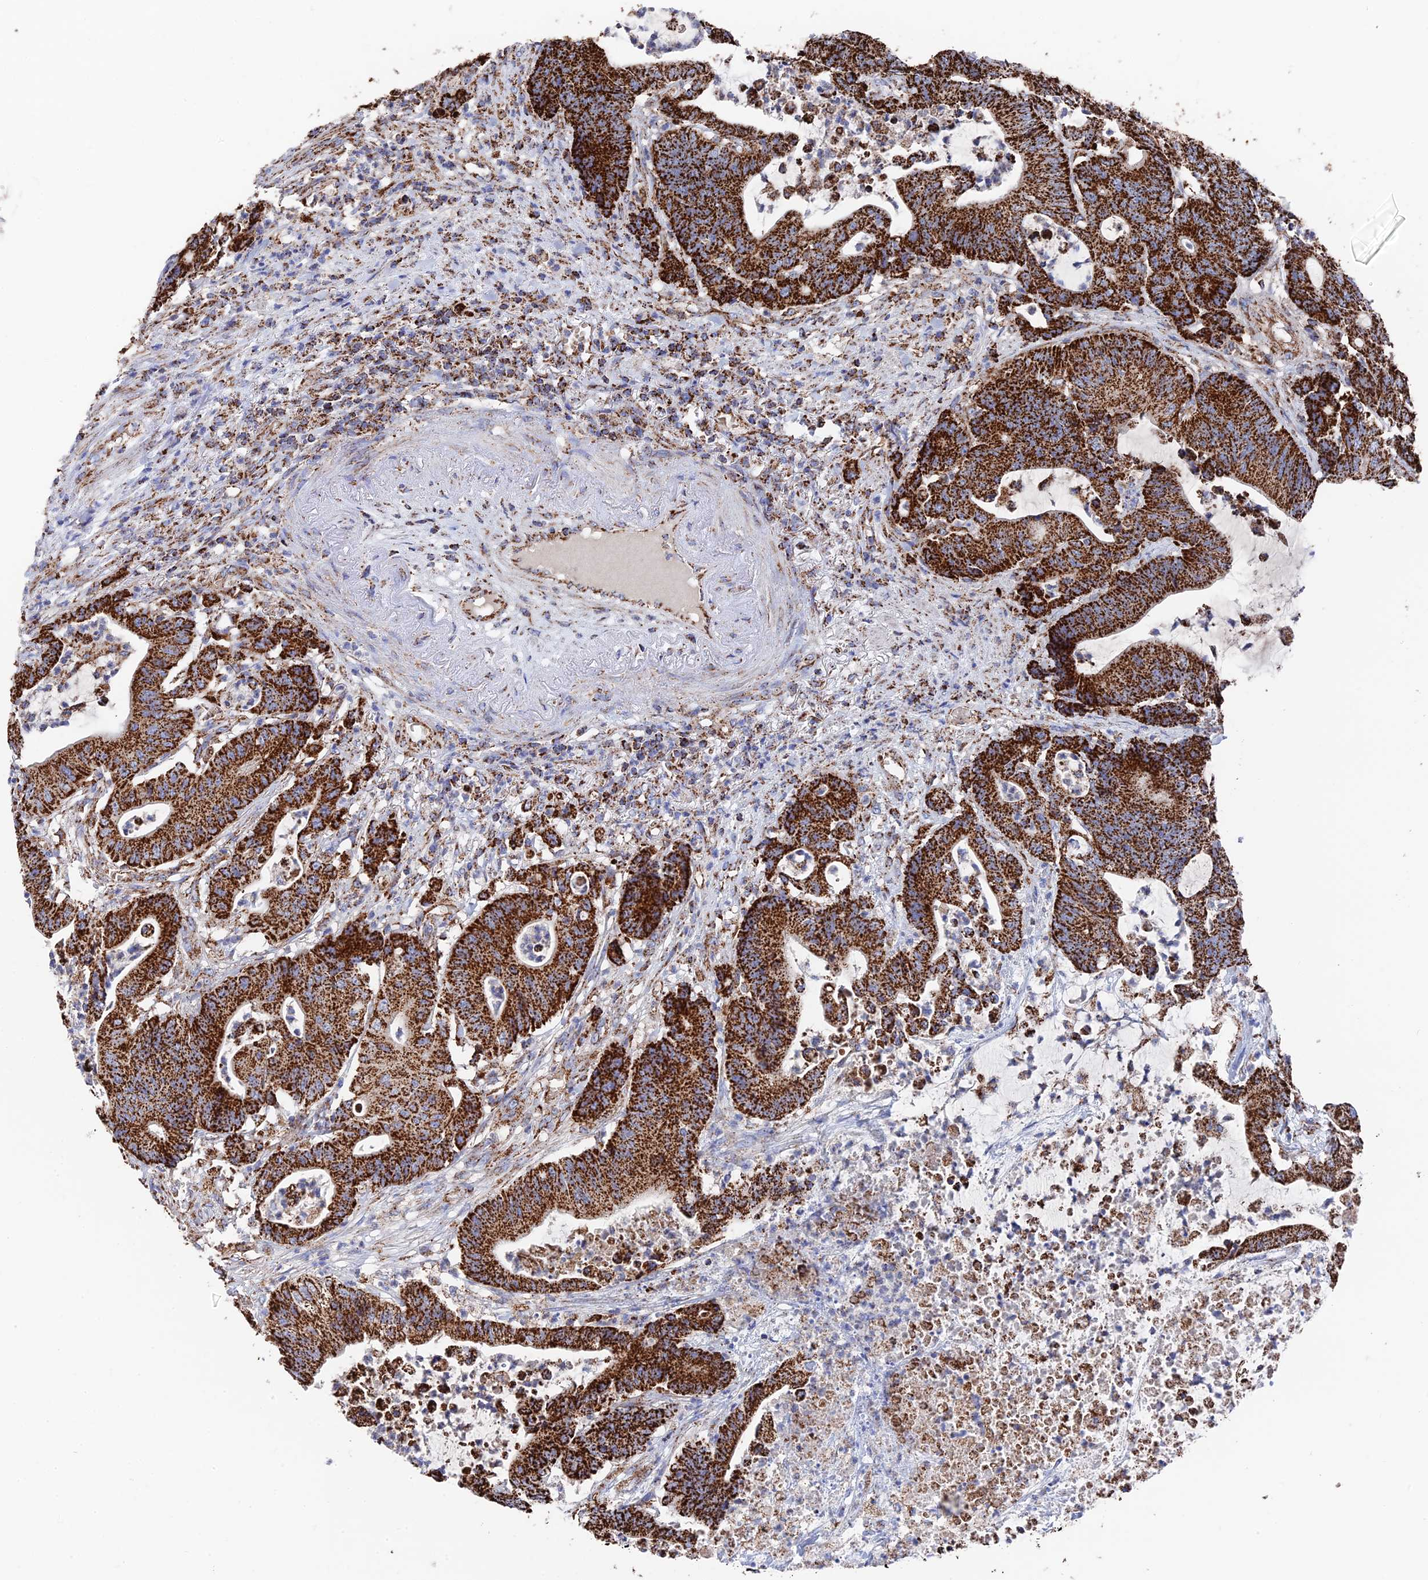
{"staining": {"intensity": "strong", "quantity": ">75%", "location": "cytoplasmic/membranous"}, "tissue": "colorectal cancer", "cell_type": "Tumor cells", "image_type": "cancer", "snomed": [{"axis": "morphology", "description": "Adenocarcinoma, NOS"}, {"axis": "topography", "description": "Colon"}], "caption": "Immunohistochemistry (IHC) image of human adenocarcinoma (colorectal) stained for a protein (brown), which exhibits high levels of strong cytoplasmic/membranous expression in approximately >75% of tumor cells.", "gene": "HAUS8", "patient": {"sex": "female", "age": 84}}